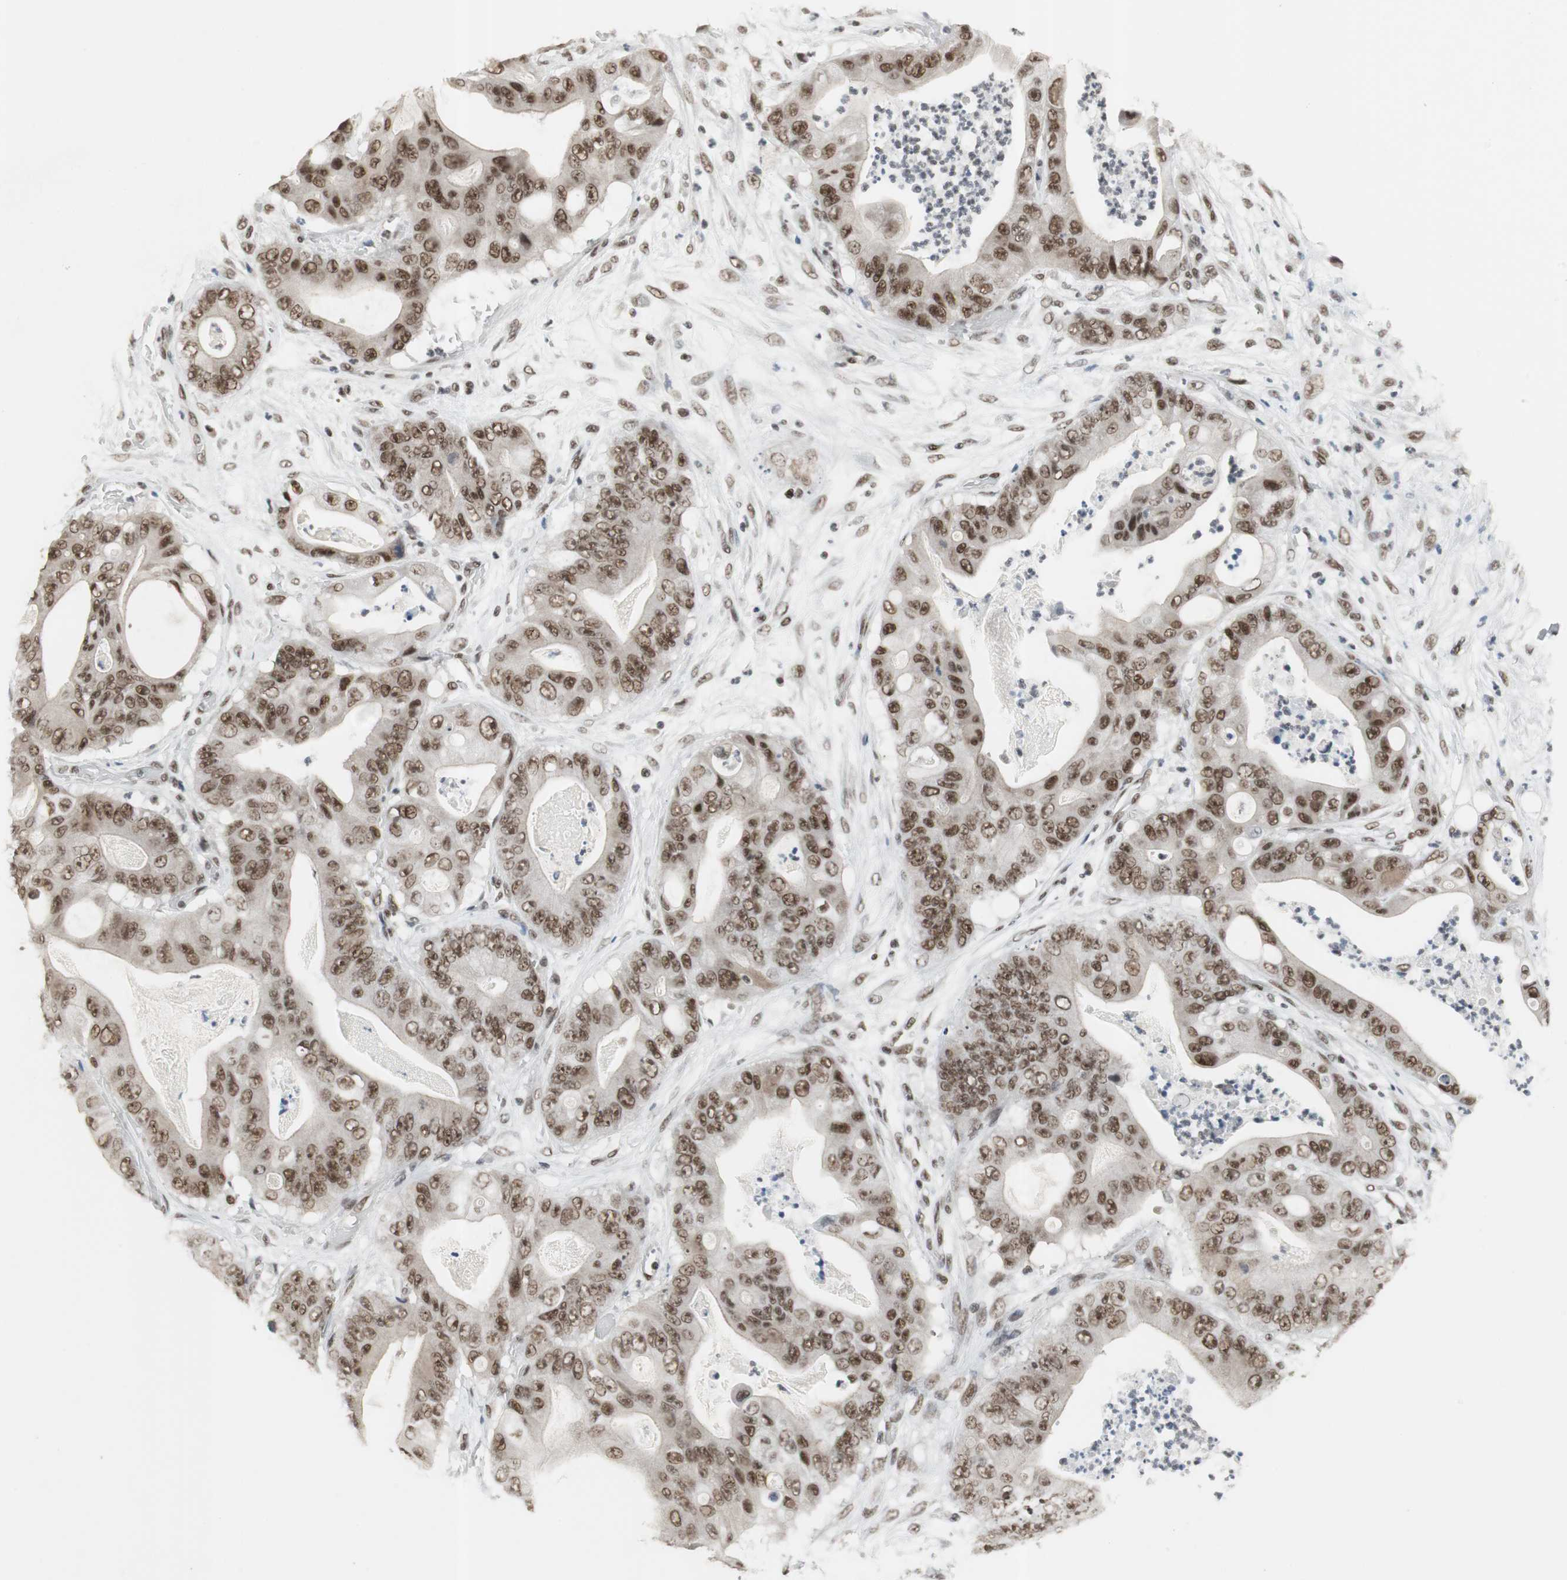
{"staining": {"intensity": "strong", "quantity": ">75%", "location": "nuclear"}, "tissue": "stomach cancer", "cell_type": "Tumor cells", "image_type": "cancer", "snomed": [{"axis": "morphology", "description": "Adenocarcinoma, NOS"}, {"axis": "topography", "description": "Stomach"}], "caption": "The immunohistochemical stain labels strong nuclear expression in tumor cells of stomach adenocarcinoma tissue.", "gene": "RTF1", "patient": {"sex": "female", "age": 73}}